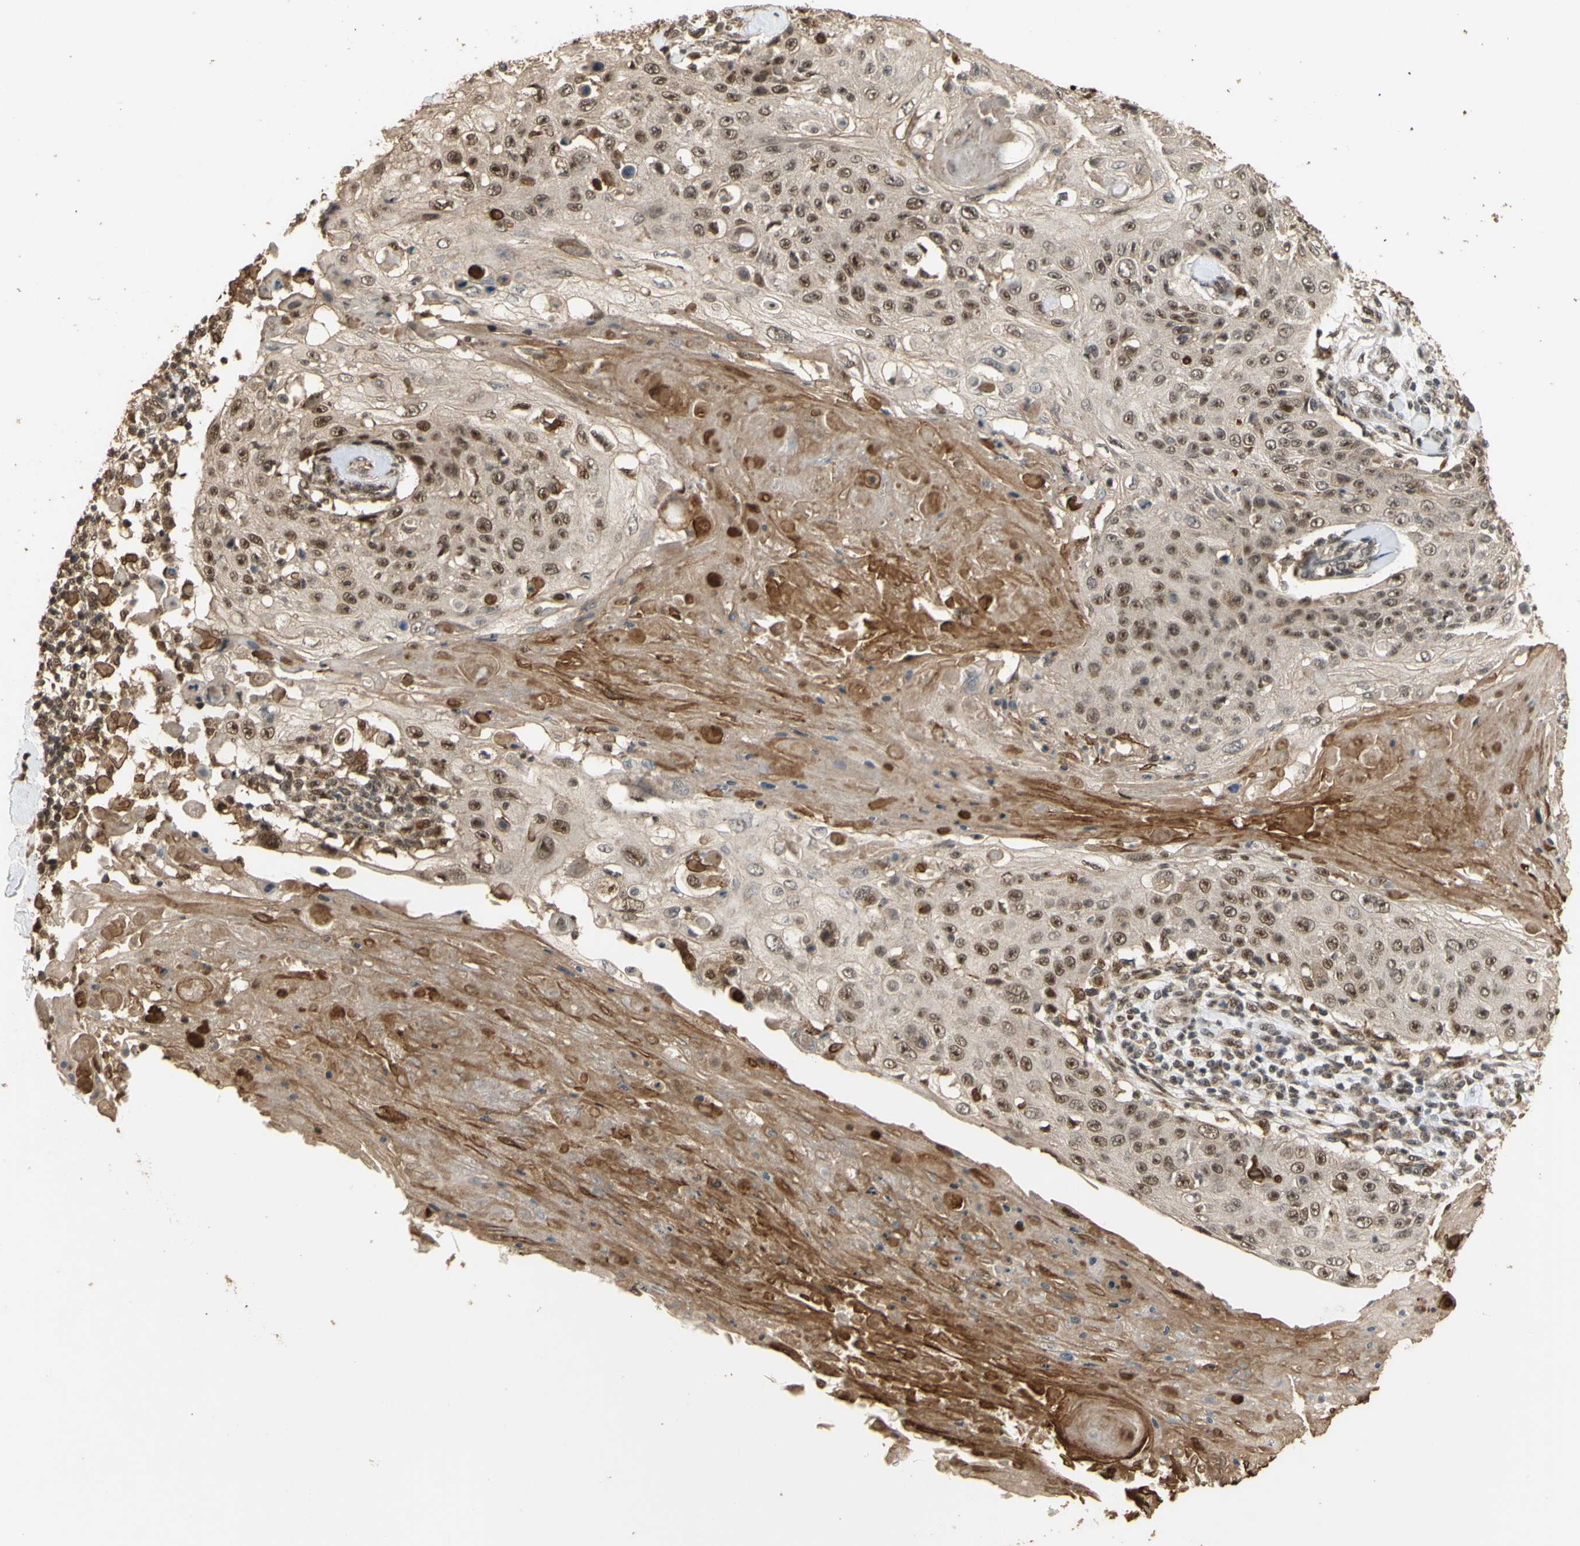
{"staining": {"intensity": "weak", "quantity": ">75%", "location": "cytoplasmic/membranous,nuclear"}, "tissue": "skin cancer", "cell_type": "Tumor cells", "image_type": "cancer", "snomed": [{"axis": "morphology", "description": "Squamous cell carcinoma, NOS"}, {"axis": "topography", "description": "Skin"}], "caption": "Immunohistochemistry image of skin squamous cell carcinoma stained for a protein (brown), which demonstrates low levels of weak cytoplasmic/membranous and nuclear positivity in approximately >75% of tumor cells.", "gene": "GTF2E2", "patient": {"sex": "male", "age": 86}}